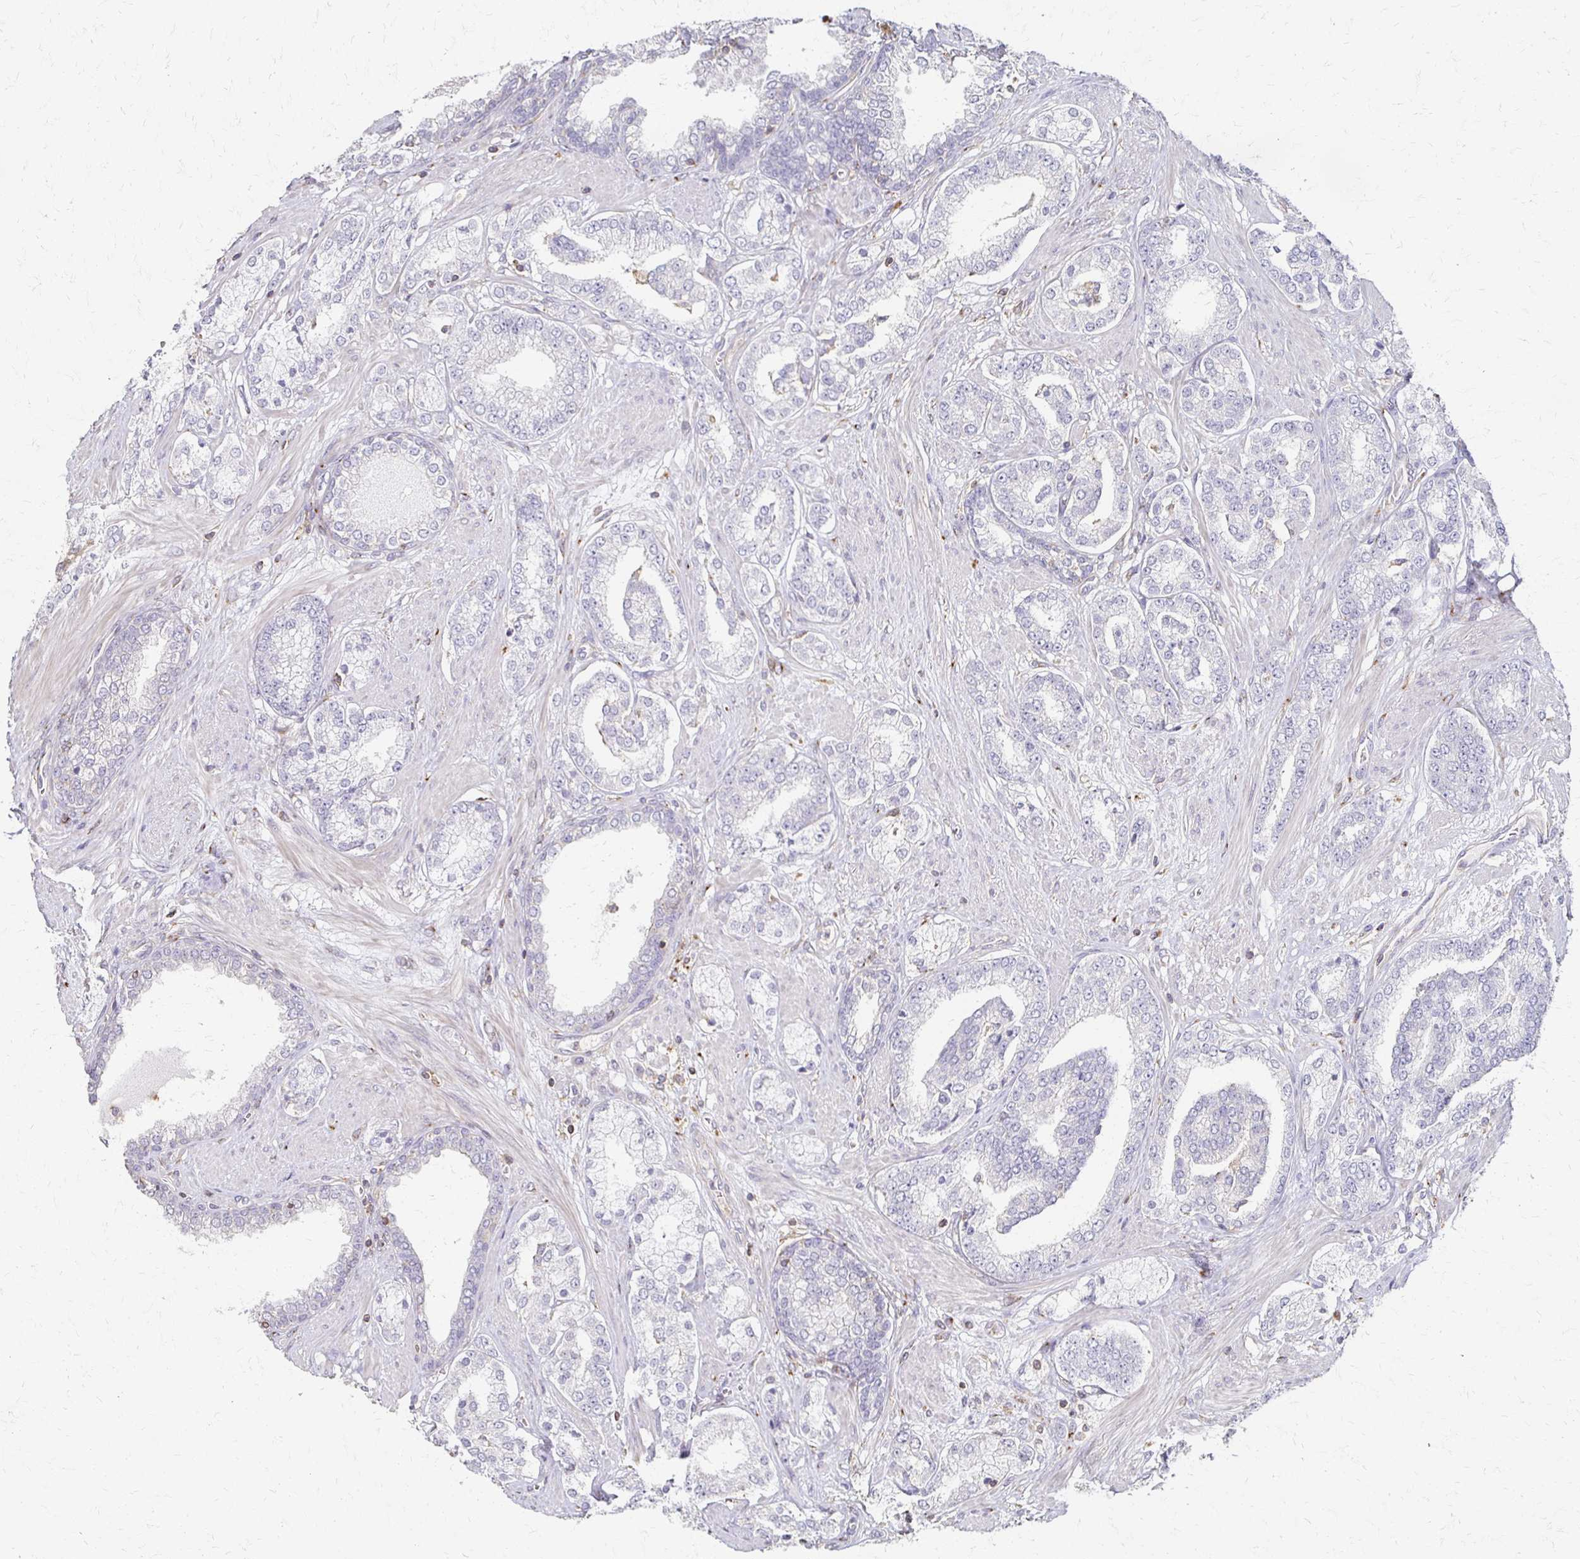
{"staining": {"intensity": "negative", "quantity": "none", "location": "none"}, "tissue": "prostate cancer", "cell_type": "Tumor cells", "image_type": "cancer", "snomed": [{"axis": "morphology", "description": "Adenocarcinoma, High grade"}, {"axis": "topography", "description": "Prostate"}], "caption": "The histopathology image shows no staining of tumor cells in prostate high-grade adenocarcinoma.", "gene": "C1QTNF7", "patient": {"sex": "male", "age": 62}}